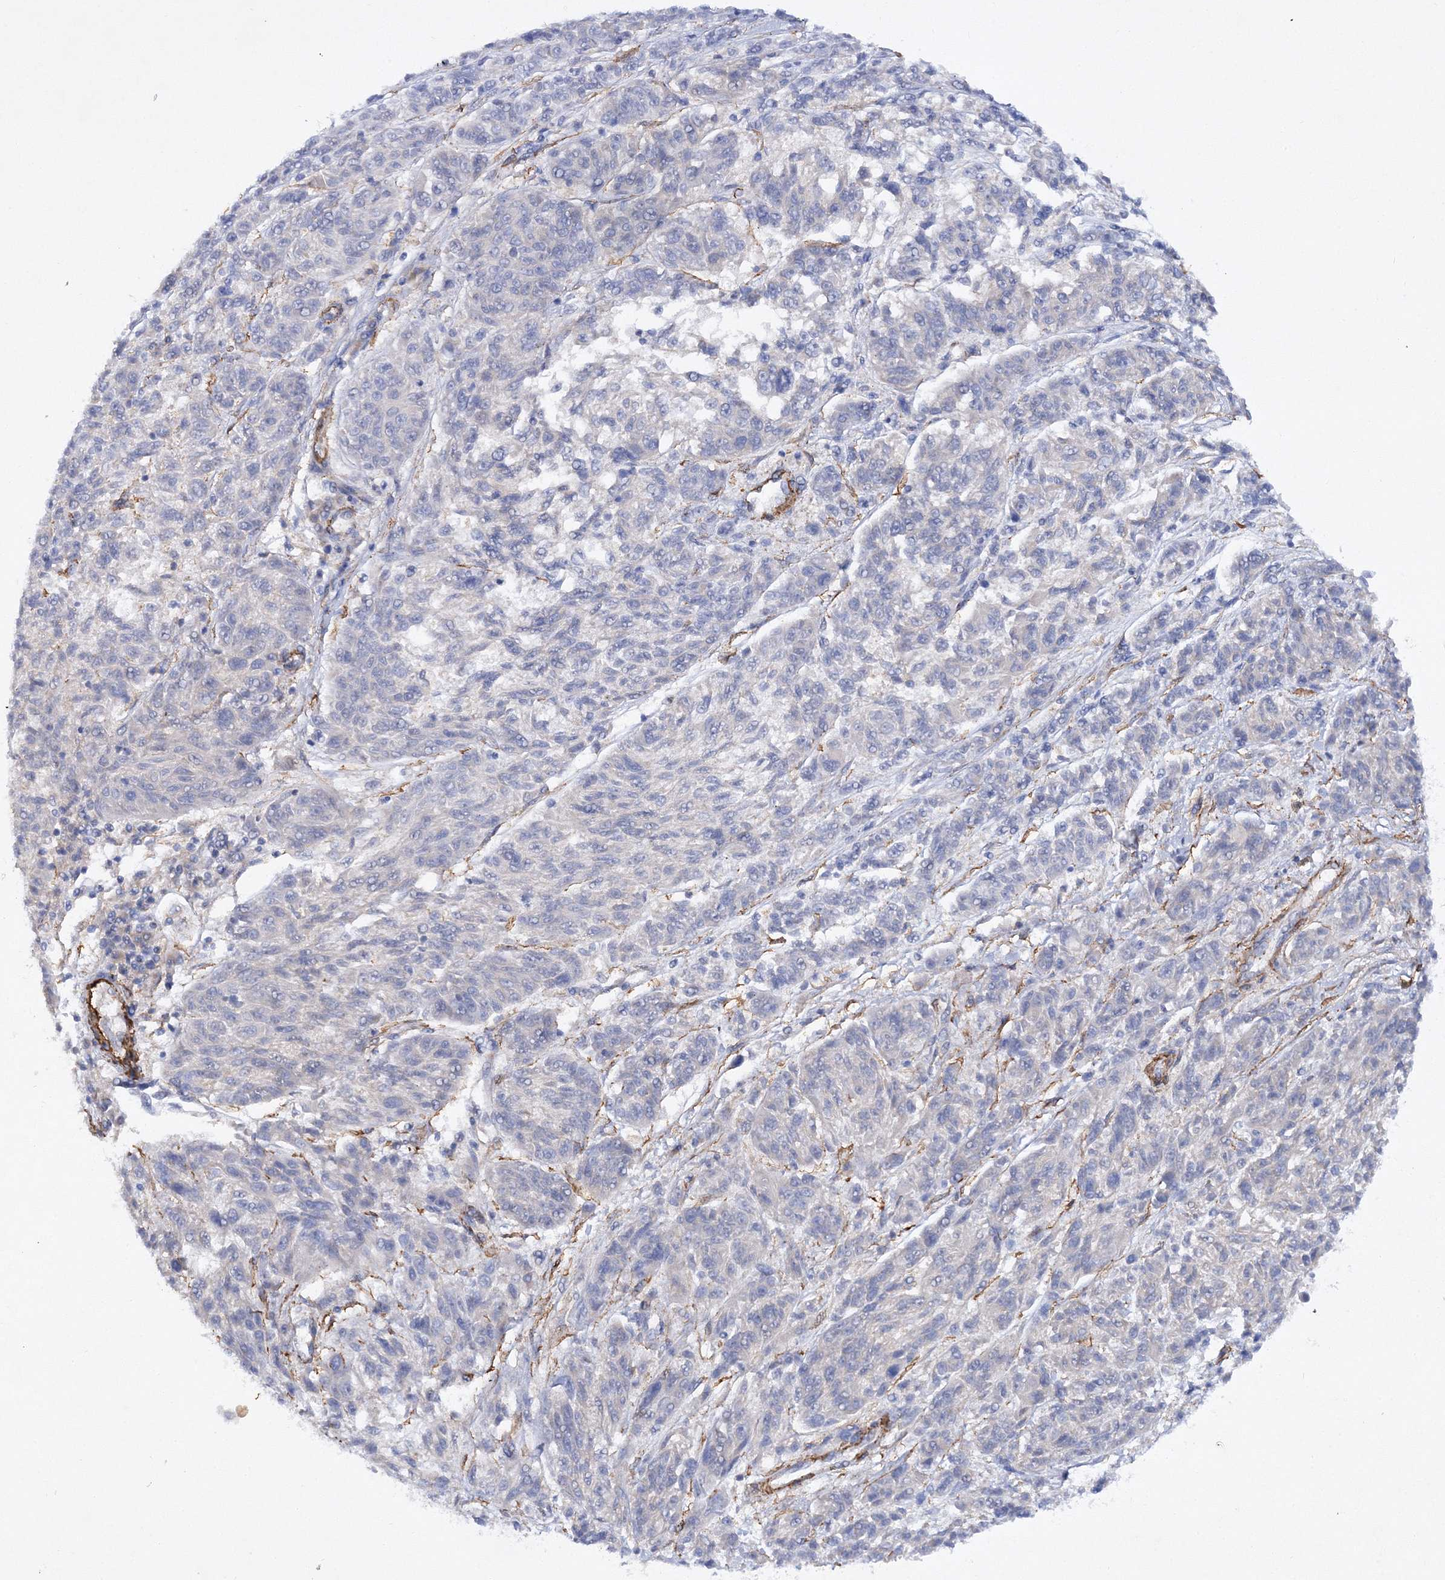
{"staining": {"intensity": "negative", "quantity": "none", "location": "none"}, "tissue": "melanoma", "cell_type": "Tumor cells", "image_type": "cancer", "snomed": [{"axis": "morphology", "description": "Malignant melanoma, NOS"}, {"axis": "topography", "description": "Skin"}], "caption": "Malignant melanoma stained for a protein using IHC displays no positivity tumor cells.", "gene": "RTN2", "patient": {"sex": "male", "age": 53}}